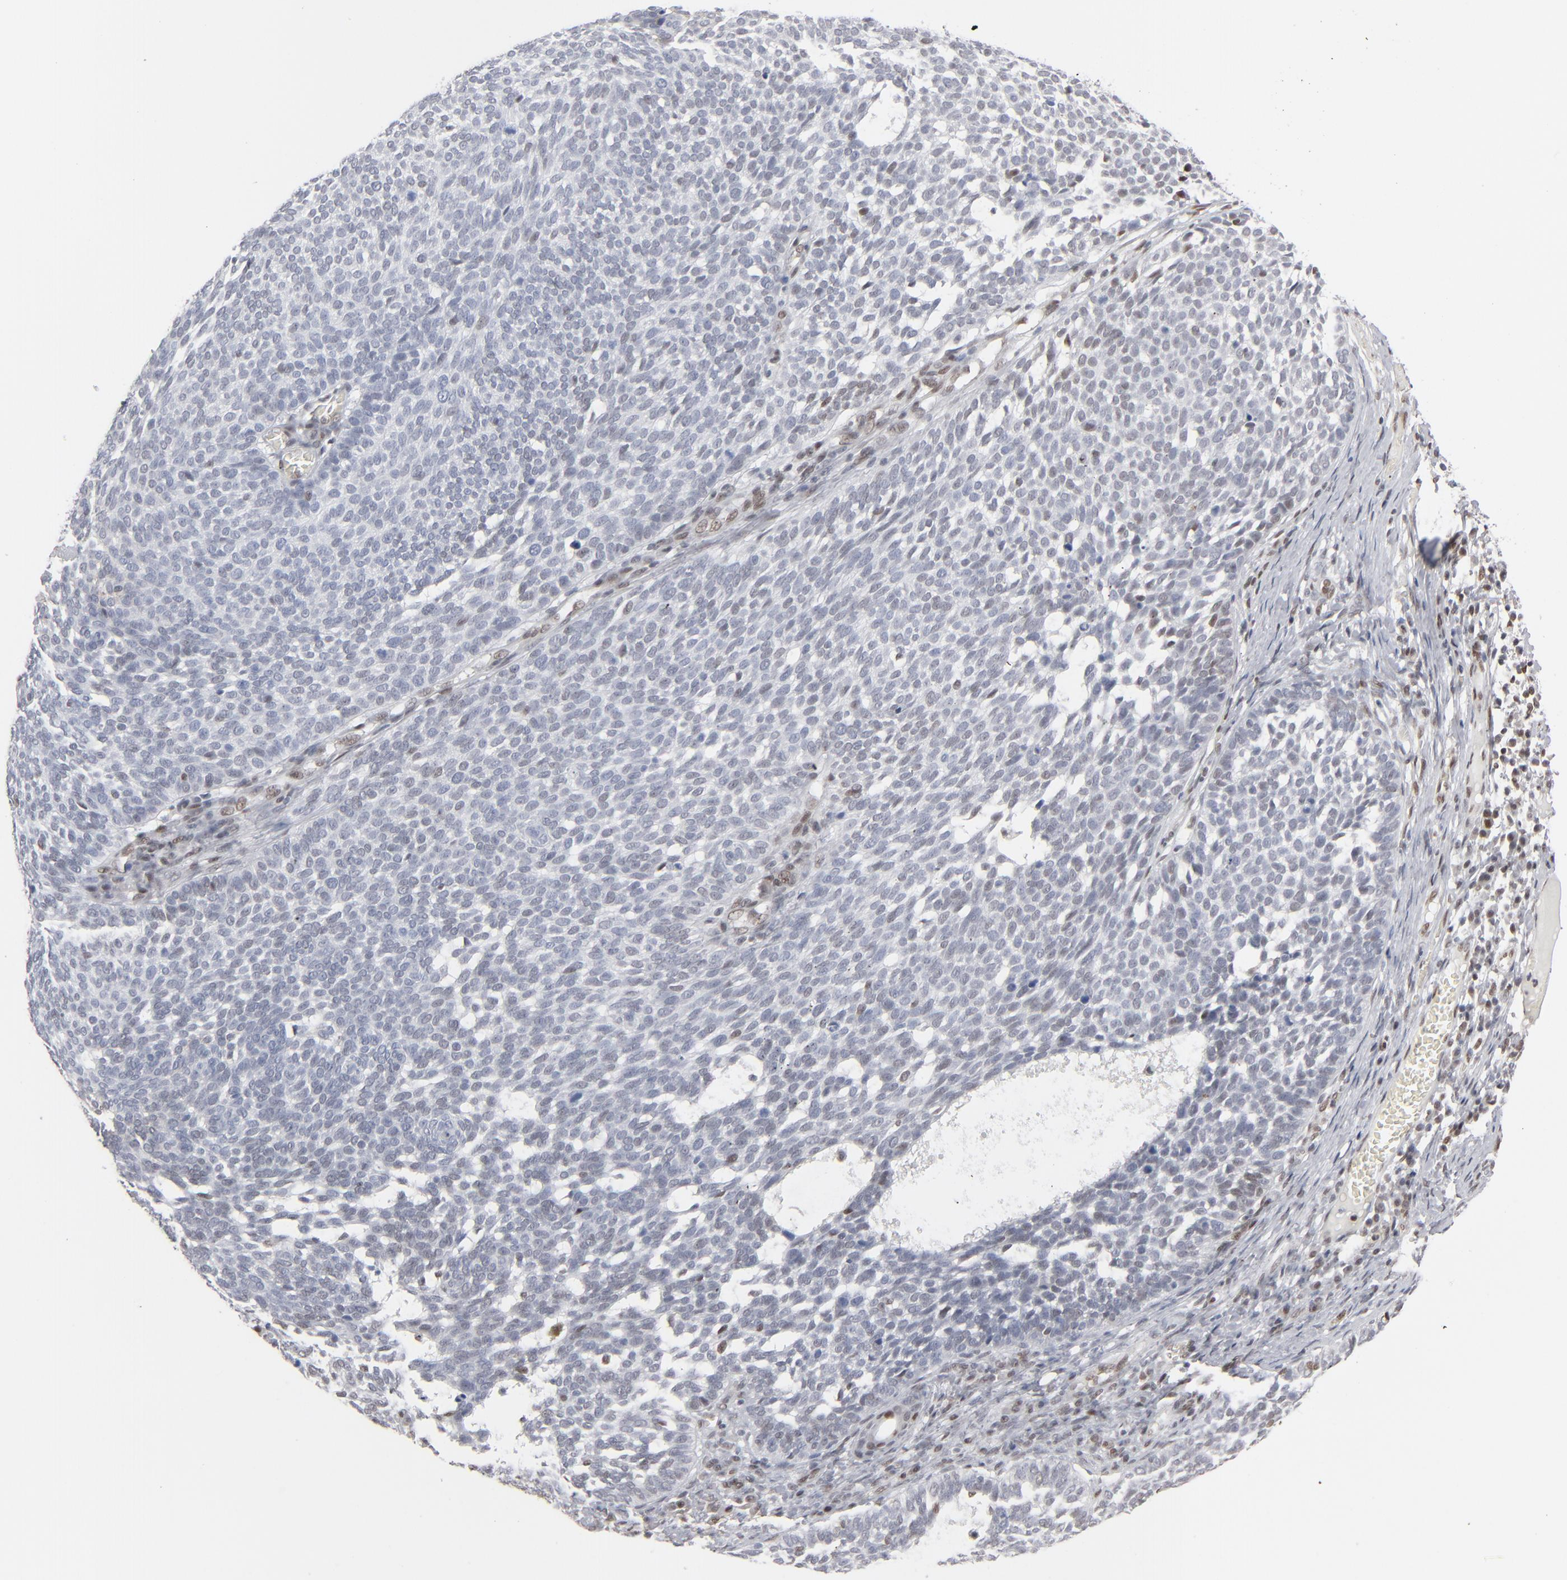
{"staining": {"intensity": "negative", "quantity": "none", "location": "none"}, "tissue": "skin cancer", "cell_type": "Tumor cells", "image_type": "cancer", "snomed": [{"axis": "morphology", "description": "Basal cell carcinoma"}, {"axis": "topography", "description": "Skin"}], "caption": "IHC of human skin cancer (basal cell carcinoma) displays no expression in tumor cells.", "gene": "IRF9", "patient": {"sex": "male", "age": 63}}